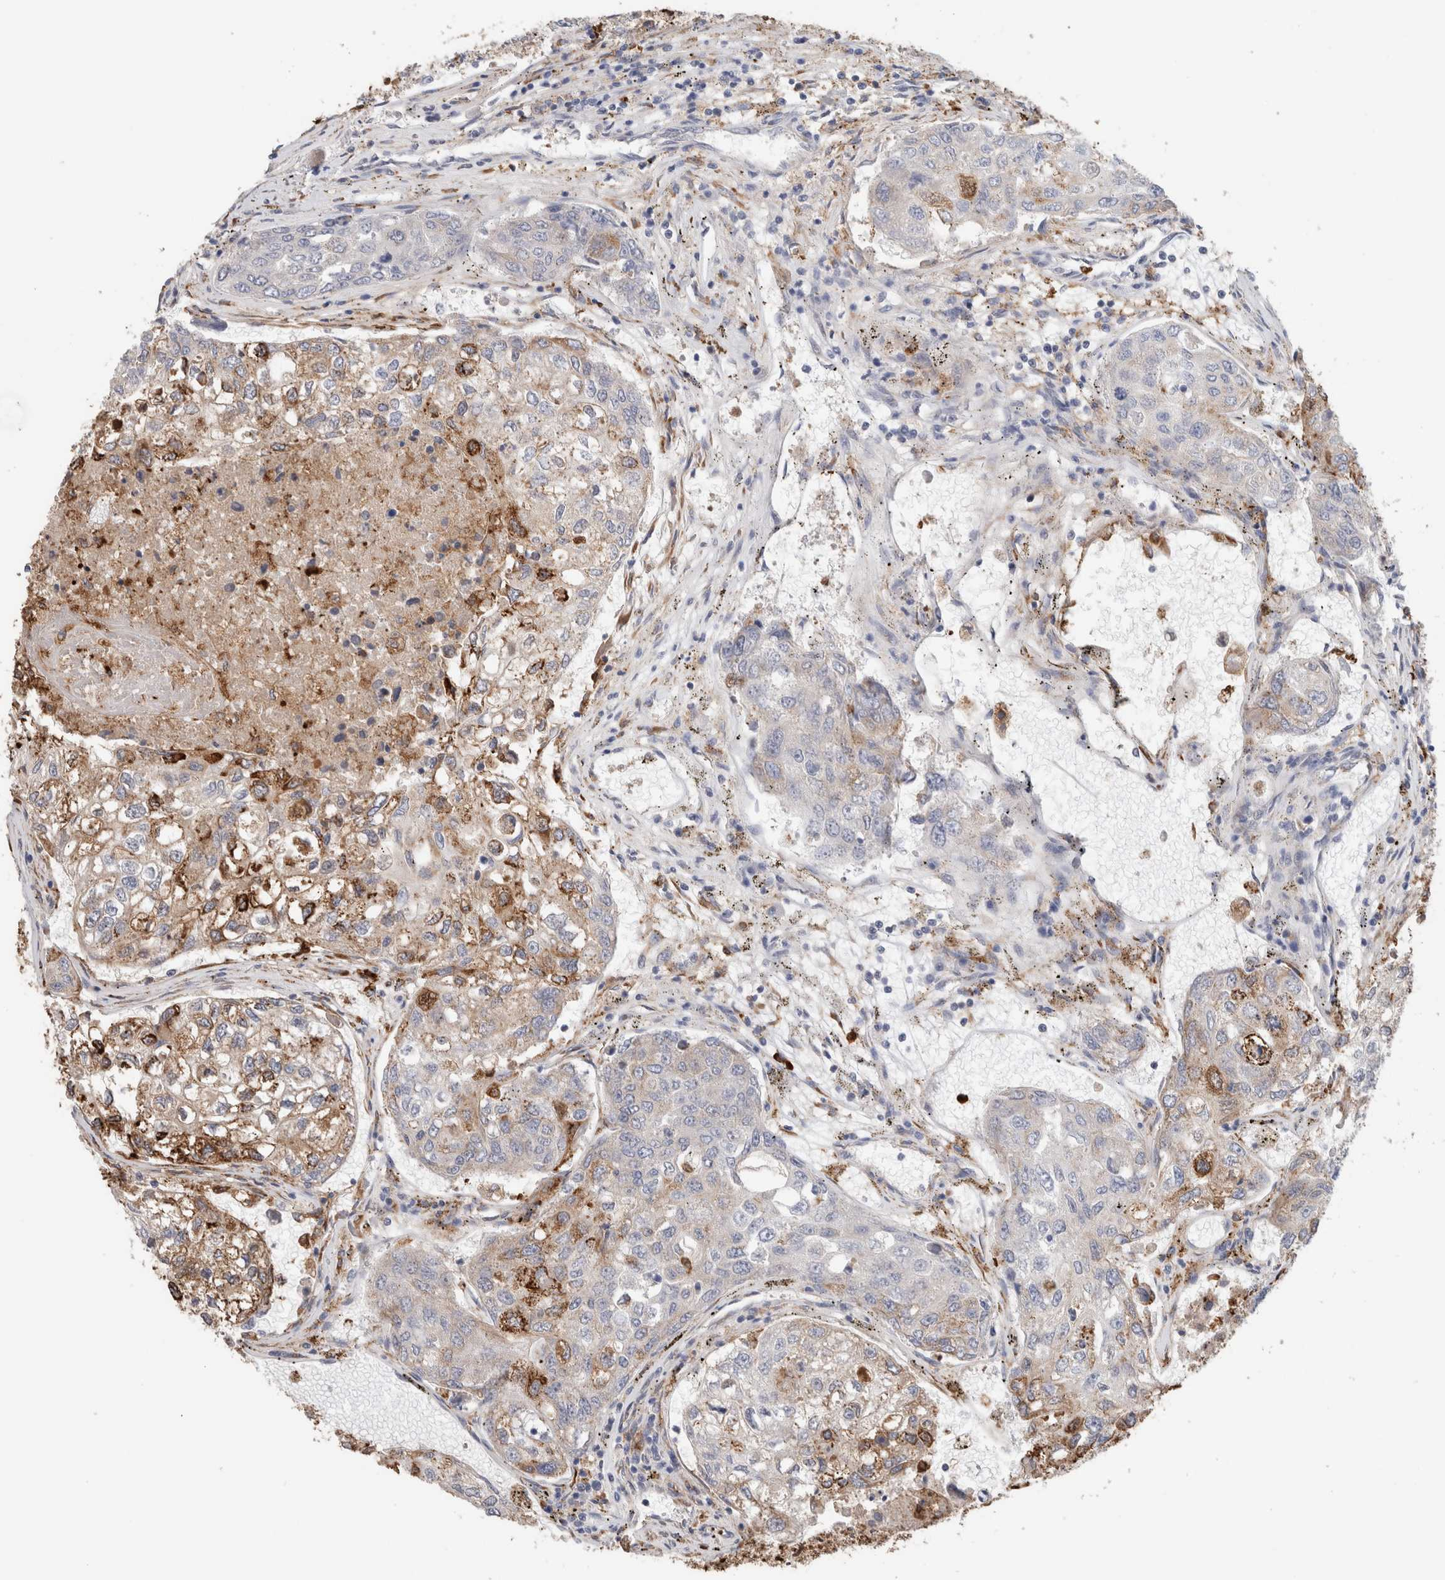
{"staining": {"intensity": "moderate", "quantity": "<25%", "location": "cytoplasmic/membranous"}, "tissue": "urothelial cancer", "cell_type": "Tumor cells", "image_type": "cancer", "snomed": [{"axis": "morphology", "description": "Urothelial carcinoma, High grade"}, {"axis": "topography", "description": "Lymph node"}, {"axis": "topography", "description": "Urinary bladder"}], "caption": "High-grade urothelial carcinoma tissue reveals moderate cytoplasmic/membranous positivity in approximately <25% of tumor cells", "gene": "P4HA1", "patient": {"sex": "male", "age": 51}}